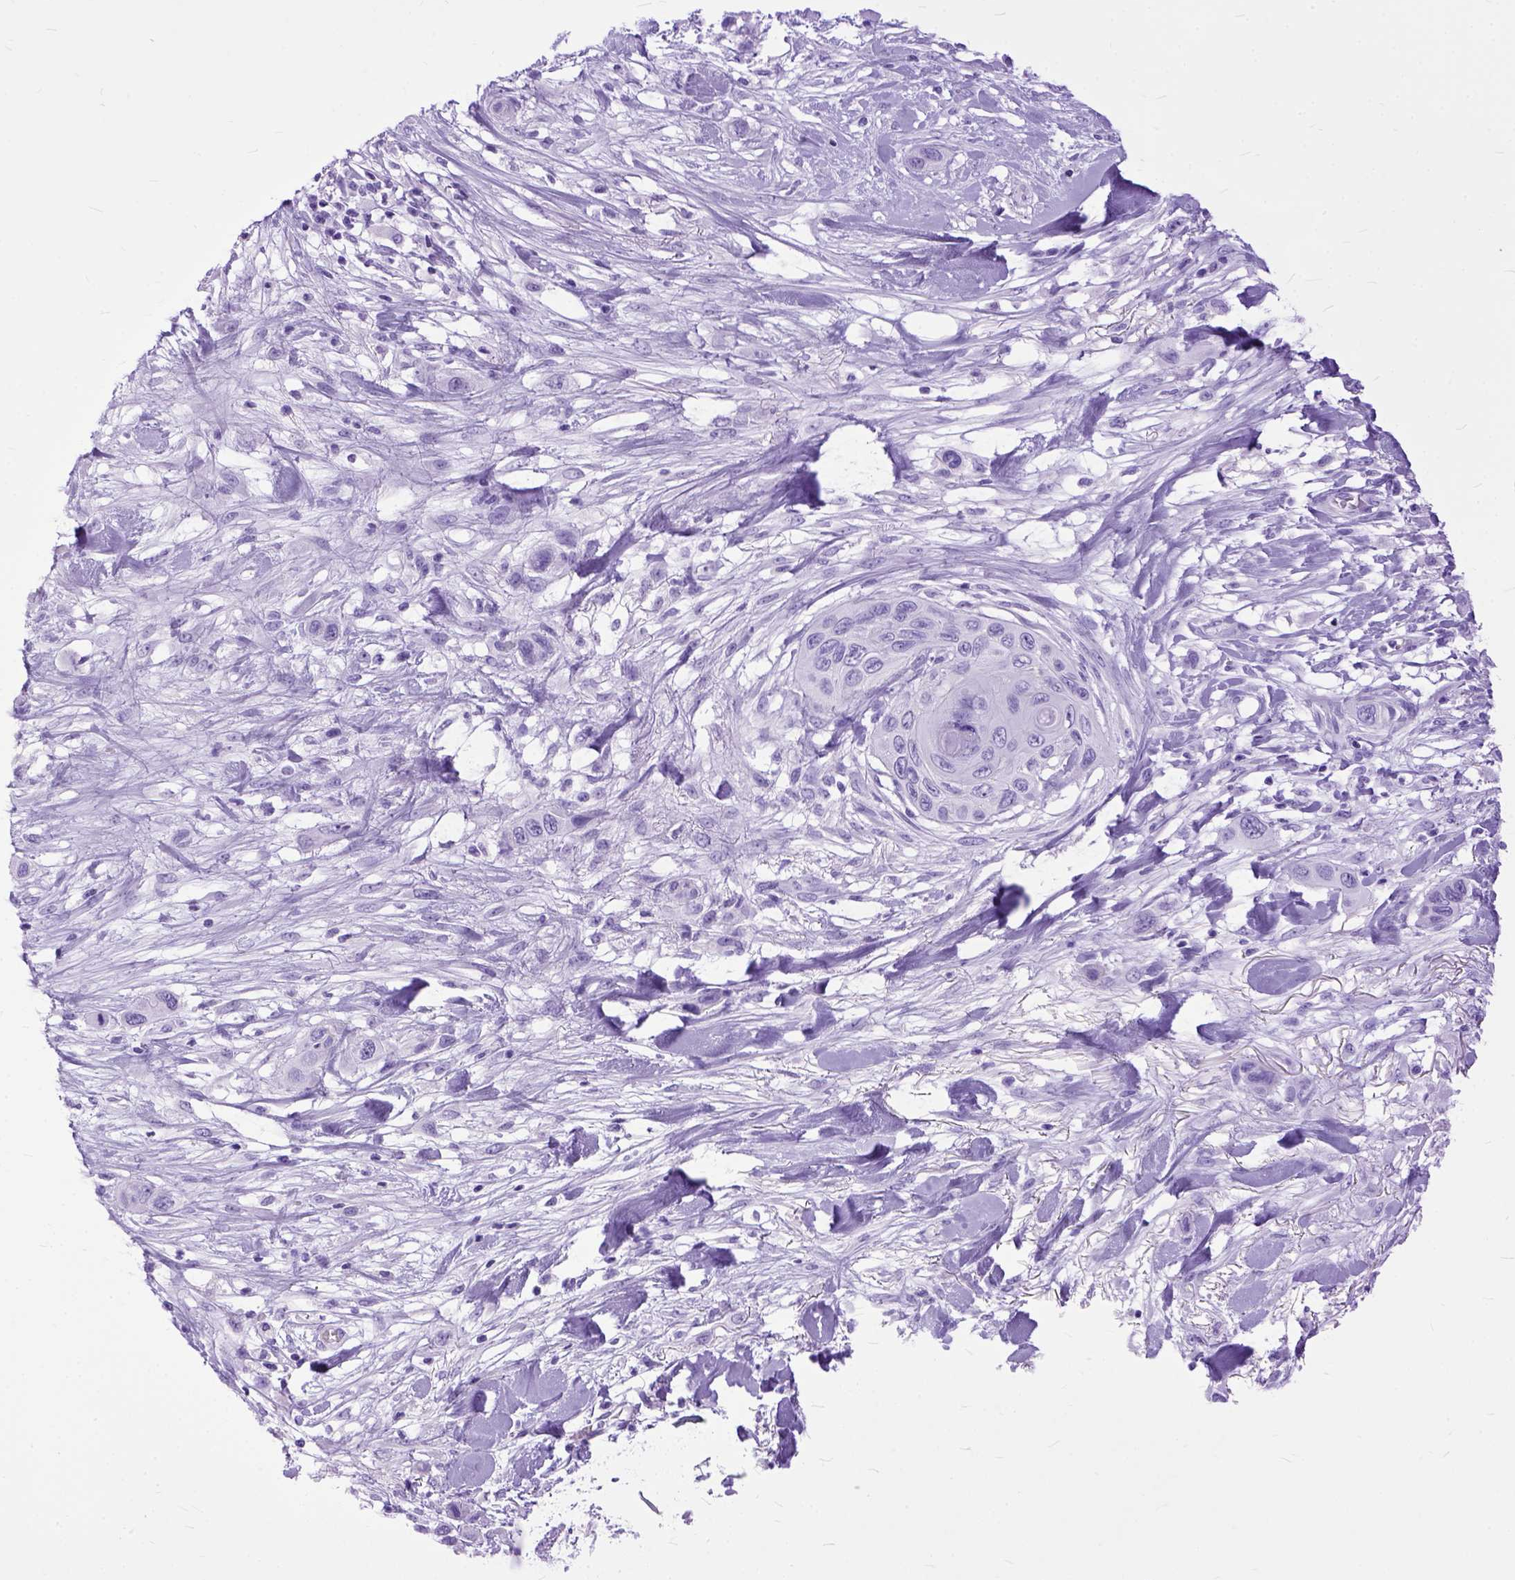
{"staining": {"intensity": "negative", "quantity": "none", "location": "none"}, "tissue": "skin cancer", "cell_type": "Tumor cells", "image_type": "cancer", "snomed": [{"axis": "morphology", "description": "Squamous cell carcinoma, NOS"}, {"axis": "topography", "description": "Skin"}], "caption": "Skin squamous cell carcinoma stained for a protein using immunohistochemistry (IHC) shows no staining tumor cells.", "gene": "GNGT1", "patient": {"sex": "male", "age": 79}}